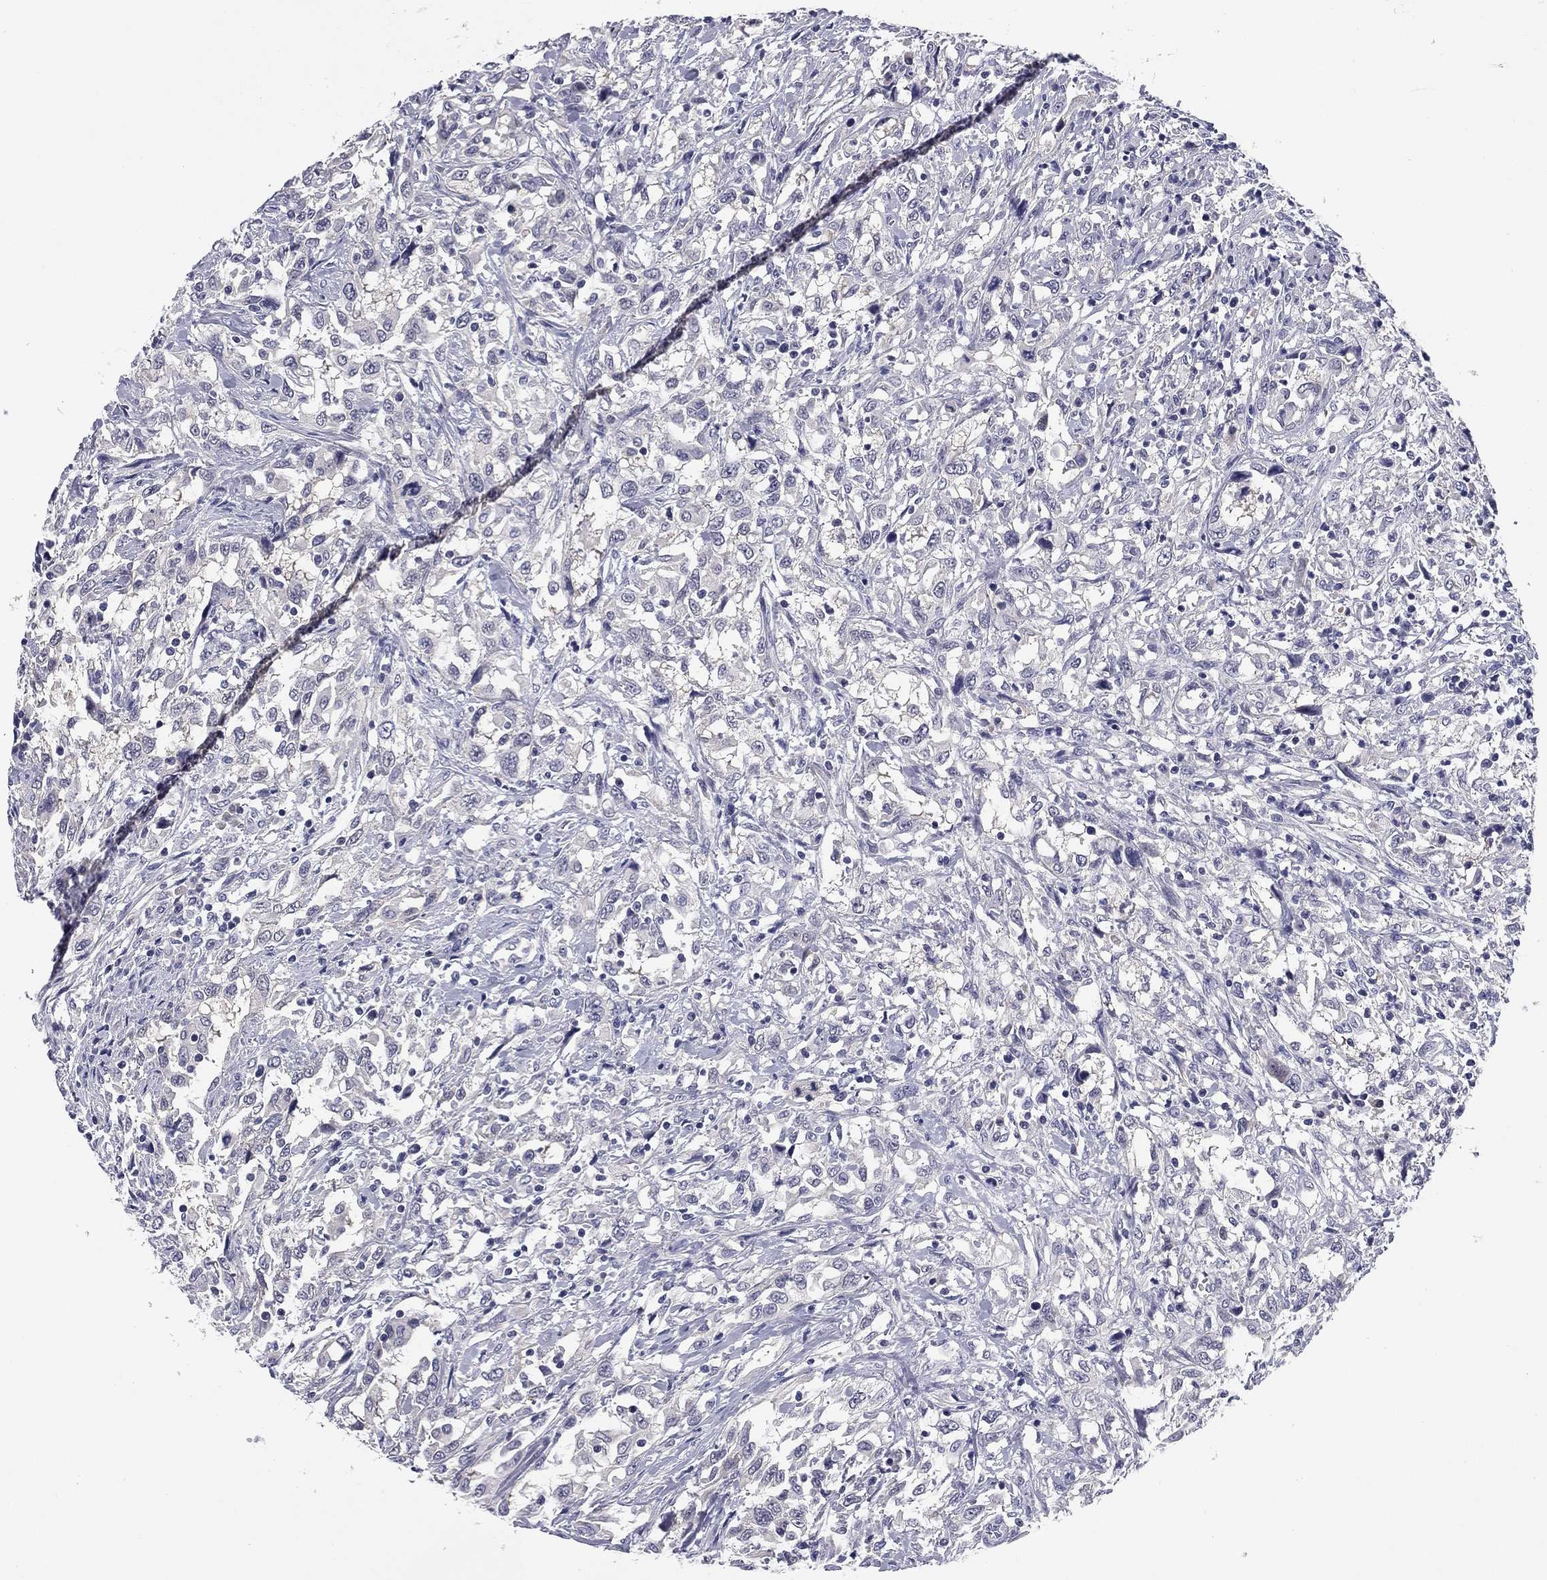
{"staining": {"intensity": "negative", "quantity": "none", "location": "none"}, "tissue": "urothelial cancer", "cell_type": "Tumor cells", "image_type": "cancer", "snomed": [{"axis": "morphology", "description": "Urothelial carcinoma, NOS"}, {"axis": "morphology", "description": "Urothelial carcinoma, High grade"}, {"axis": "topography", "description": "Urinary bladder"}], "caption": "A high-resolution micrograph shows IHC staining of urothelial cancer, which exhibits no significant expression in tumor cells.", "gene": "REXO5", "patient": {"sex": "female", "age": 64}}